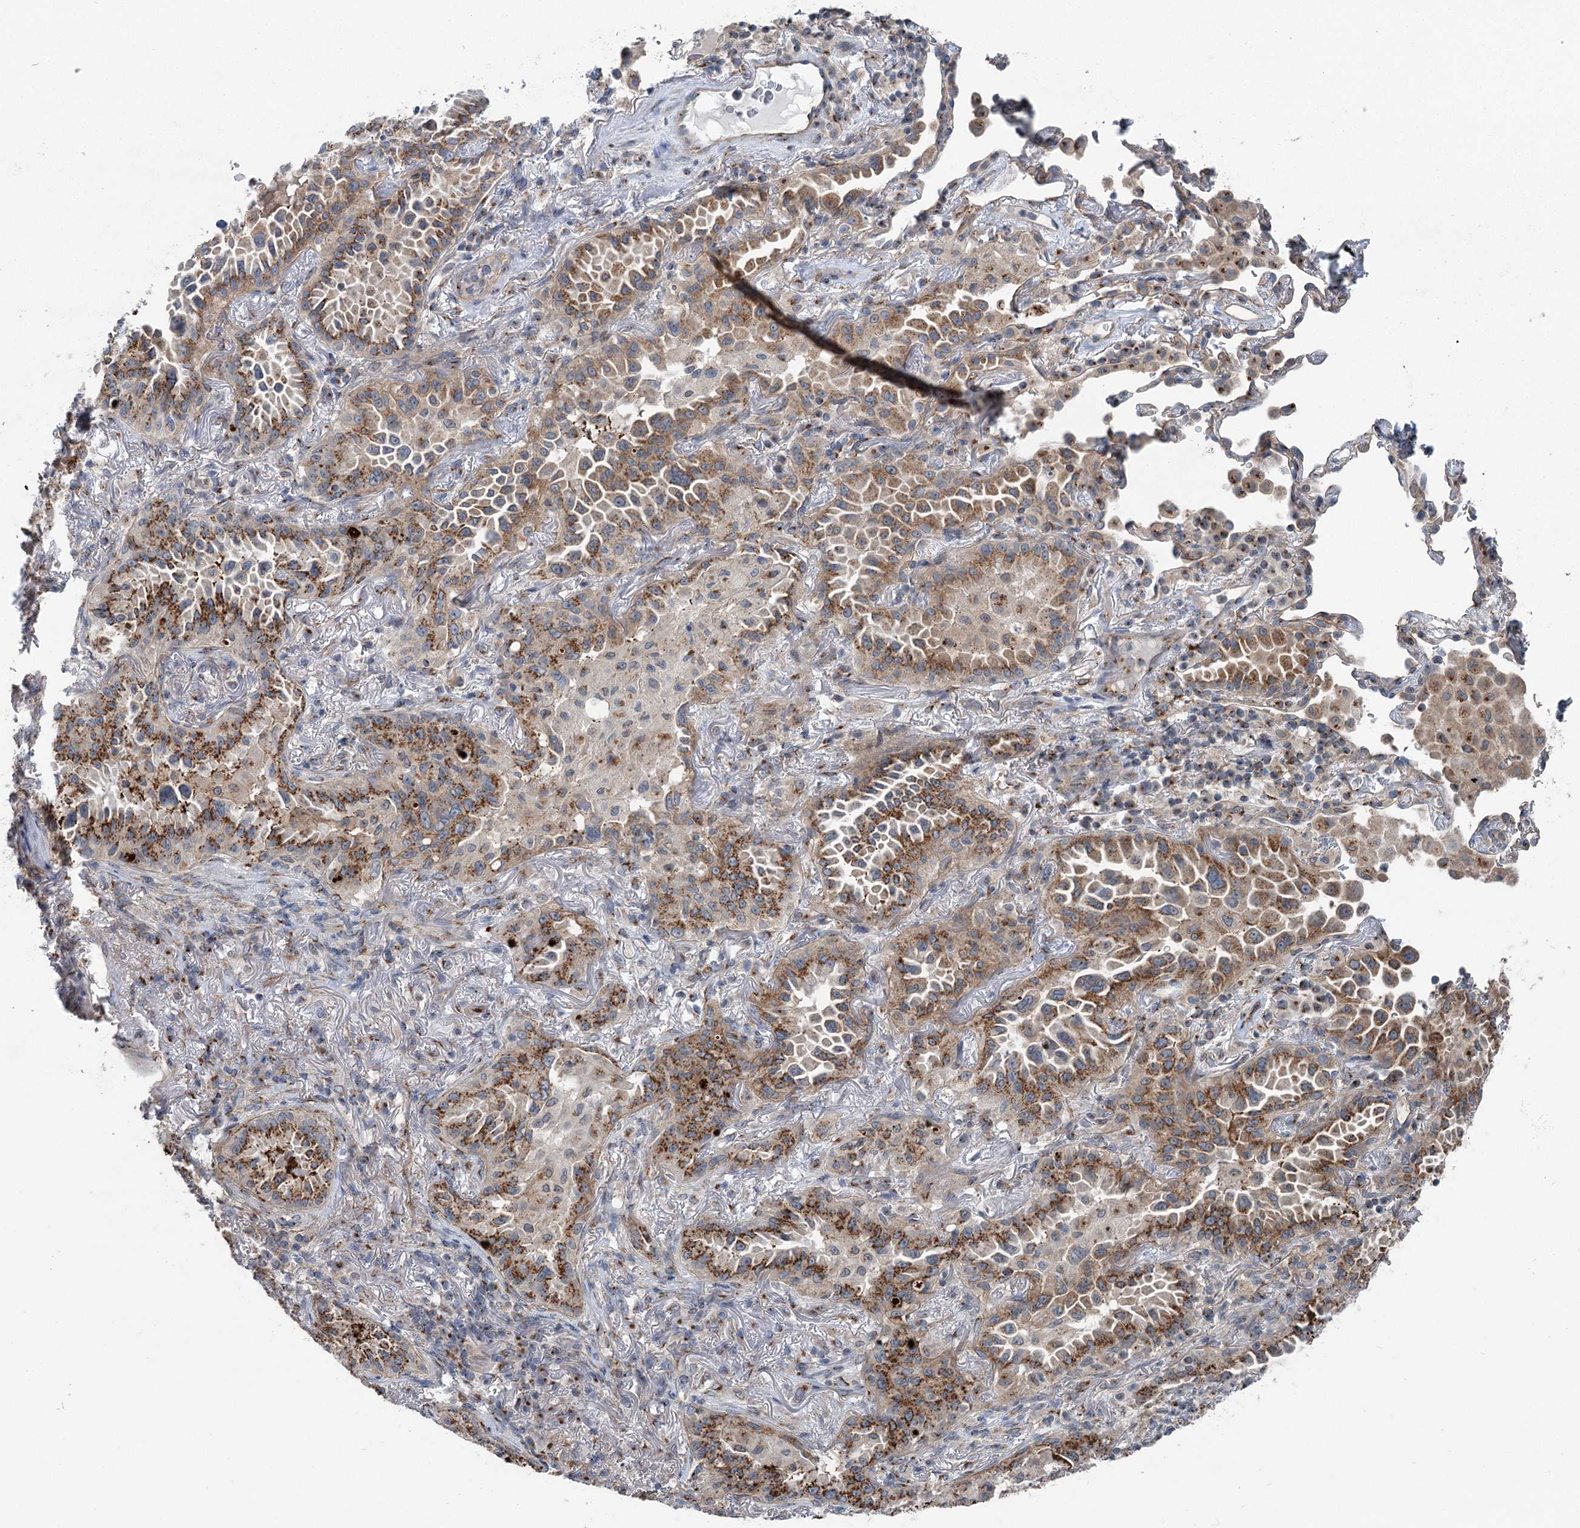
{"staining": {"intensity": "moderate", "quantity": ">75%", "location": "cytoplasmic/membranous"}, "tissue": "lung cancer", "cell_type": "Tumor cells", "image_type": "cancer", "snomed": [{"axis": "morphology", "description": "Adenocarcinoma, NOS"}, {"axis": "topography", "description": "Lung"}], "caption": "High-power microscopy captured an immunohistochemistry (IHC) micrograph of lung cancer, revealing moderate cytoplasmic/membranous positivity in approximately >75% of tumor cells.", "gene": "ITIH5", "patient": {"sex": "female", "age": 69}}